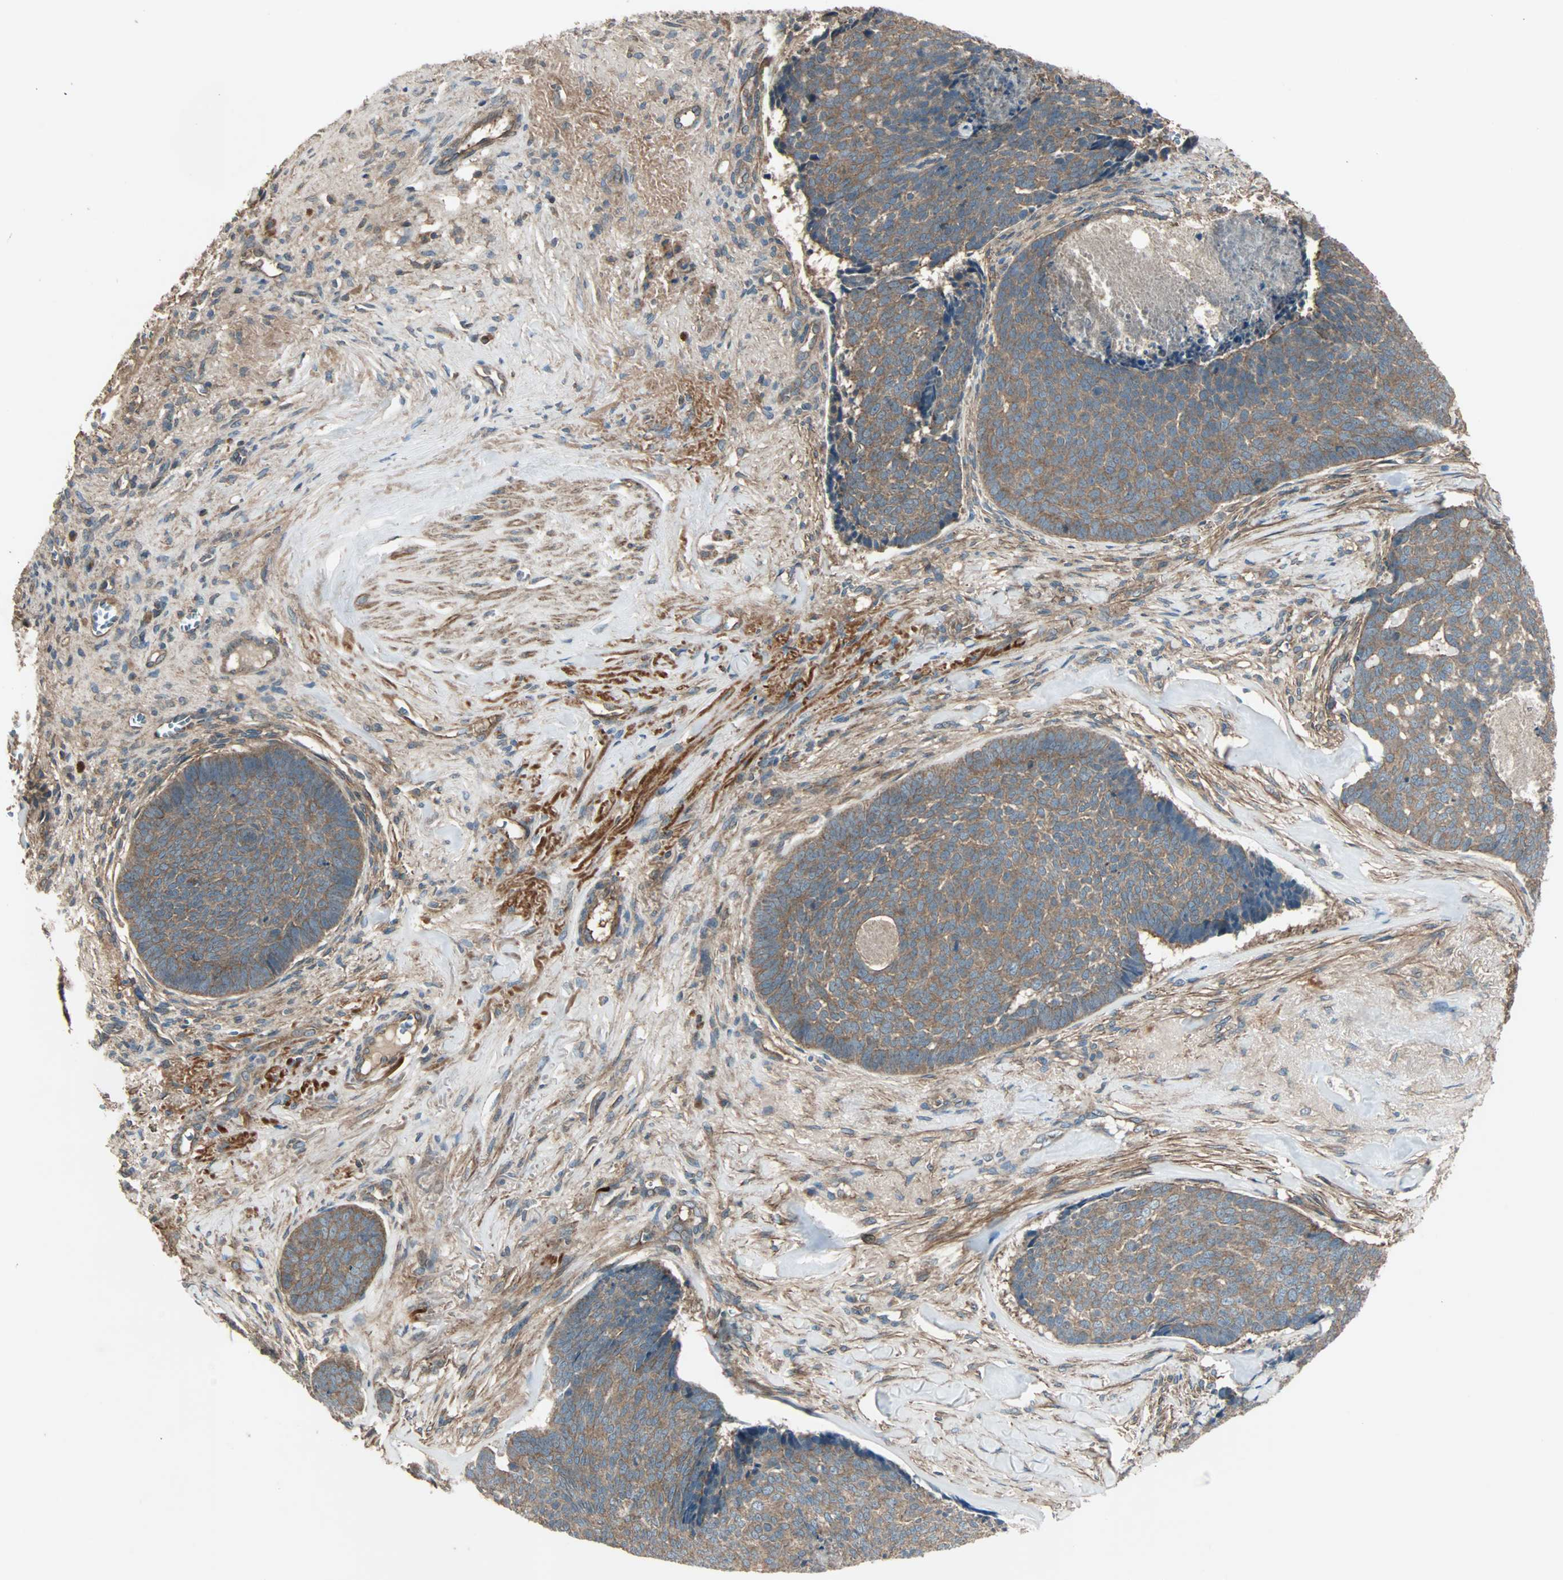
{"staining": {"intensity": "moderate", "quantity": ">75%", "location": "cytoplasmic/membranous"}, "tissue": "skin cancer", "cell_type": "Tumor cells", "image_type": "cancer", "snomed": [{"axis": "morphology", "description": "Basal cell carcinoma"}, {"axis": "topography", "description": "Skin"}], "caption": "Moderate cytoplasmic/membranous protein positivity is appreciated in approximately >75% of tumor cells in skin basal cell carcinoma. (DAB (3,3'-diaminobenzidine) = brown stain, brightfield microscopy at high magnification).", "gene": "GCK", "patient": {"sex": "male", "age": 84}}